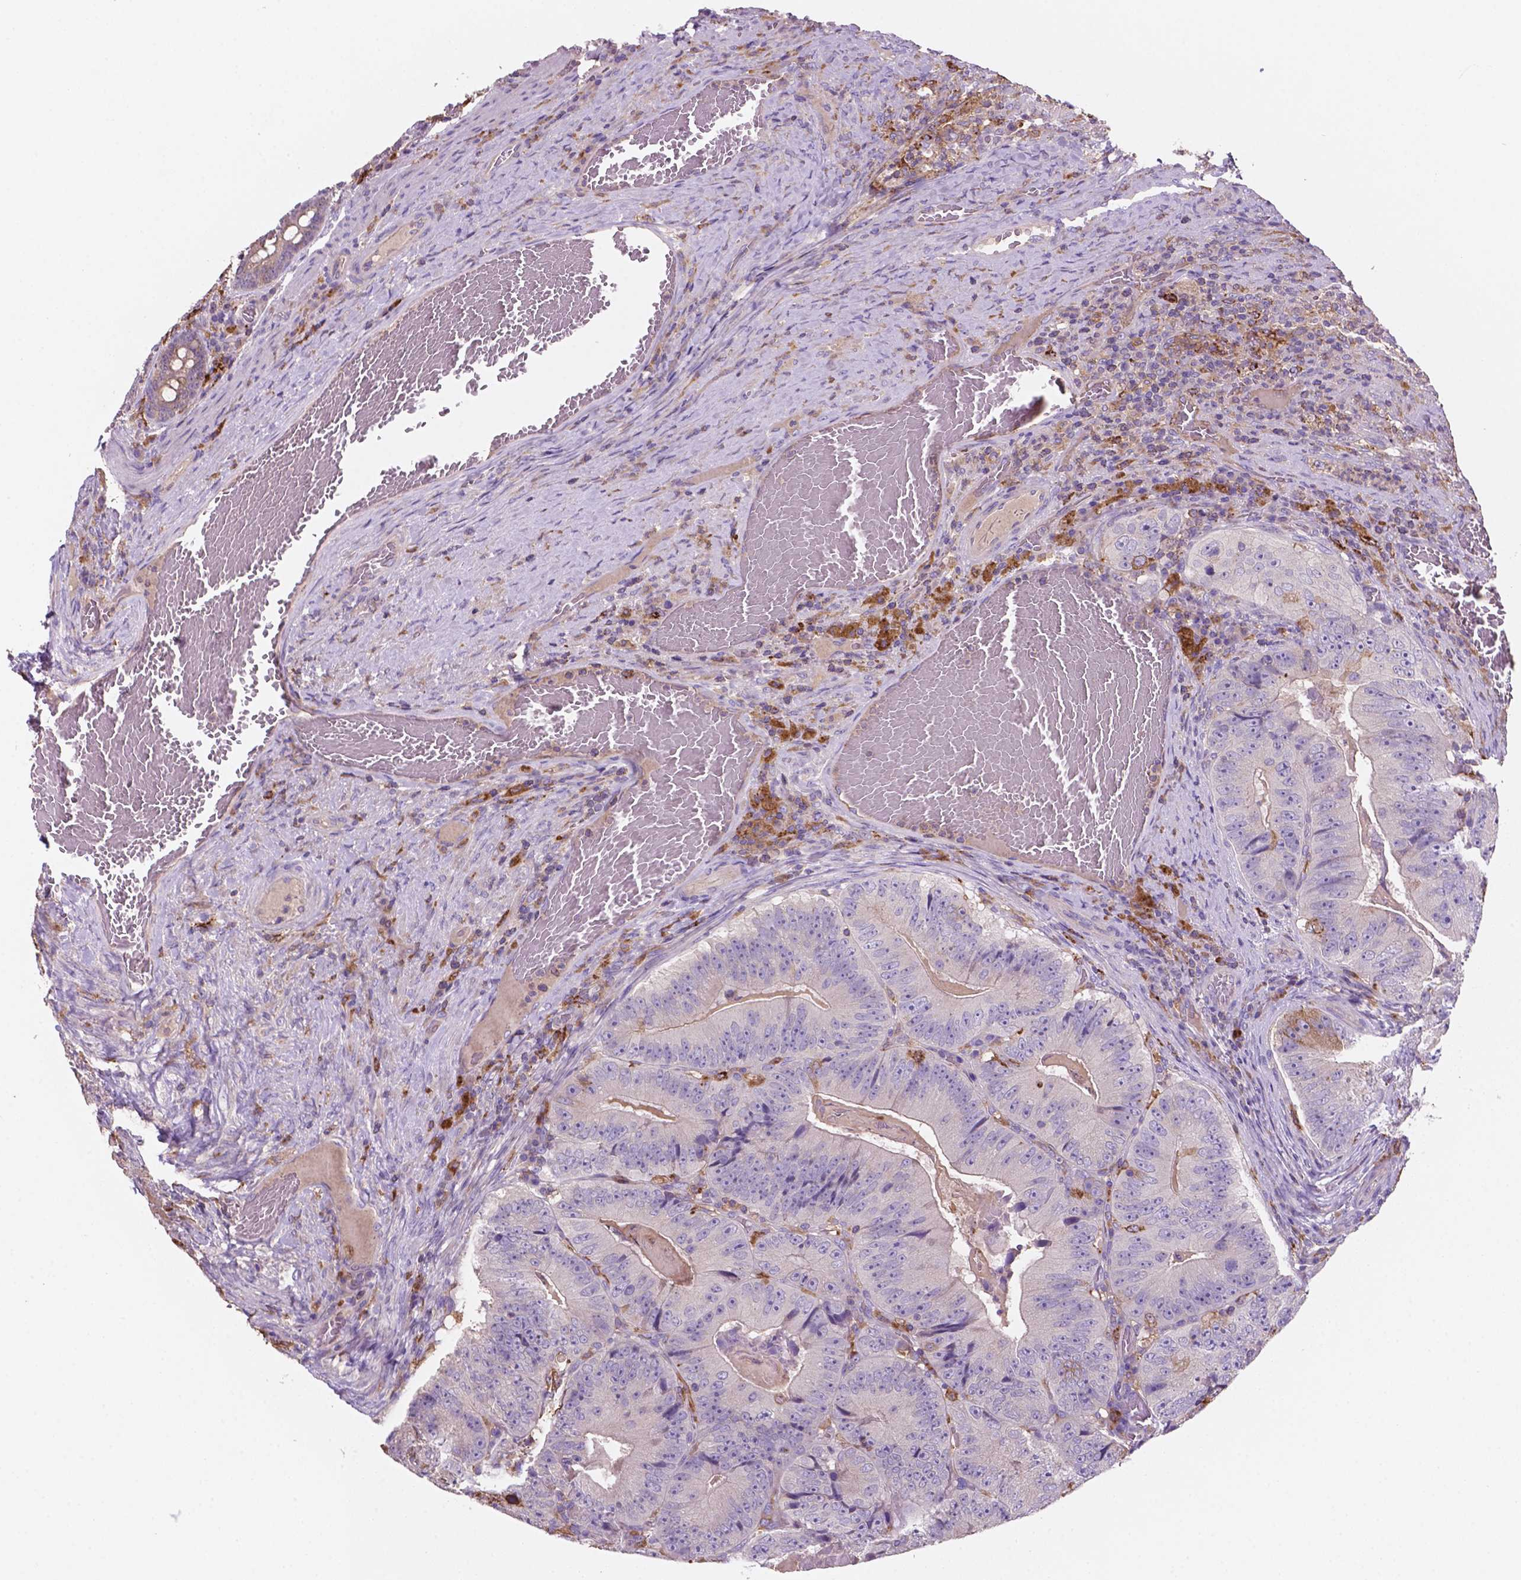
{"staining": {"intensity": "negative", "quantity": "none", "location": "none"}, "tissue": "colorectal cancer", "cell_type": "Tumor cells", "image_type": "cancer", "snomed": [{"axis": "morphology", "description": "Adenocarcinoma, NOS"}, {"axis": "topography", "description": "Colon"}], "caption": "Protein analysis of colorectal cancer exhibits no significant expression in tumor cells. (DAB immunohistochemistry (IHC), high magnification).", "gene": "MKRN2OS", "patient": {"sex": "female", "age": 86}}